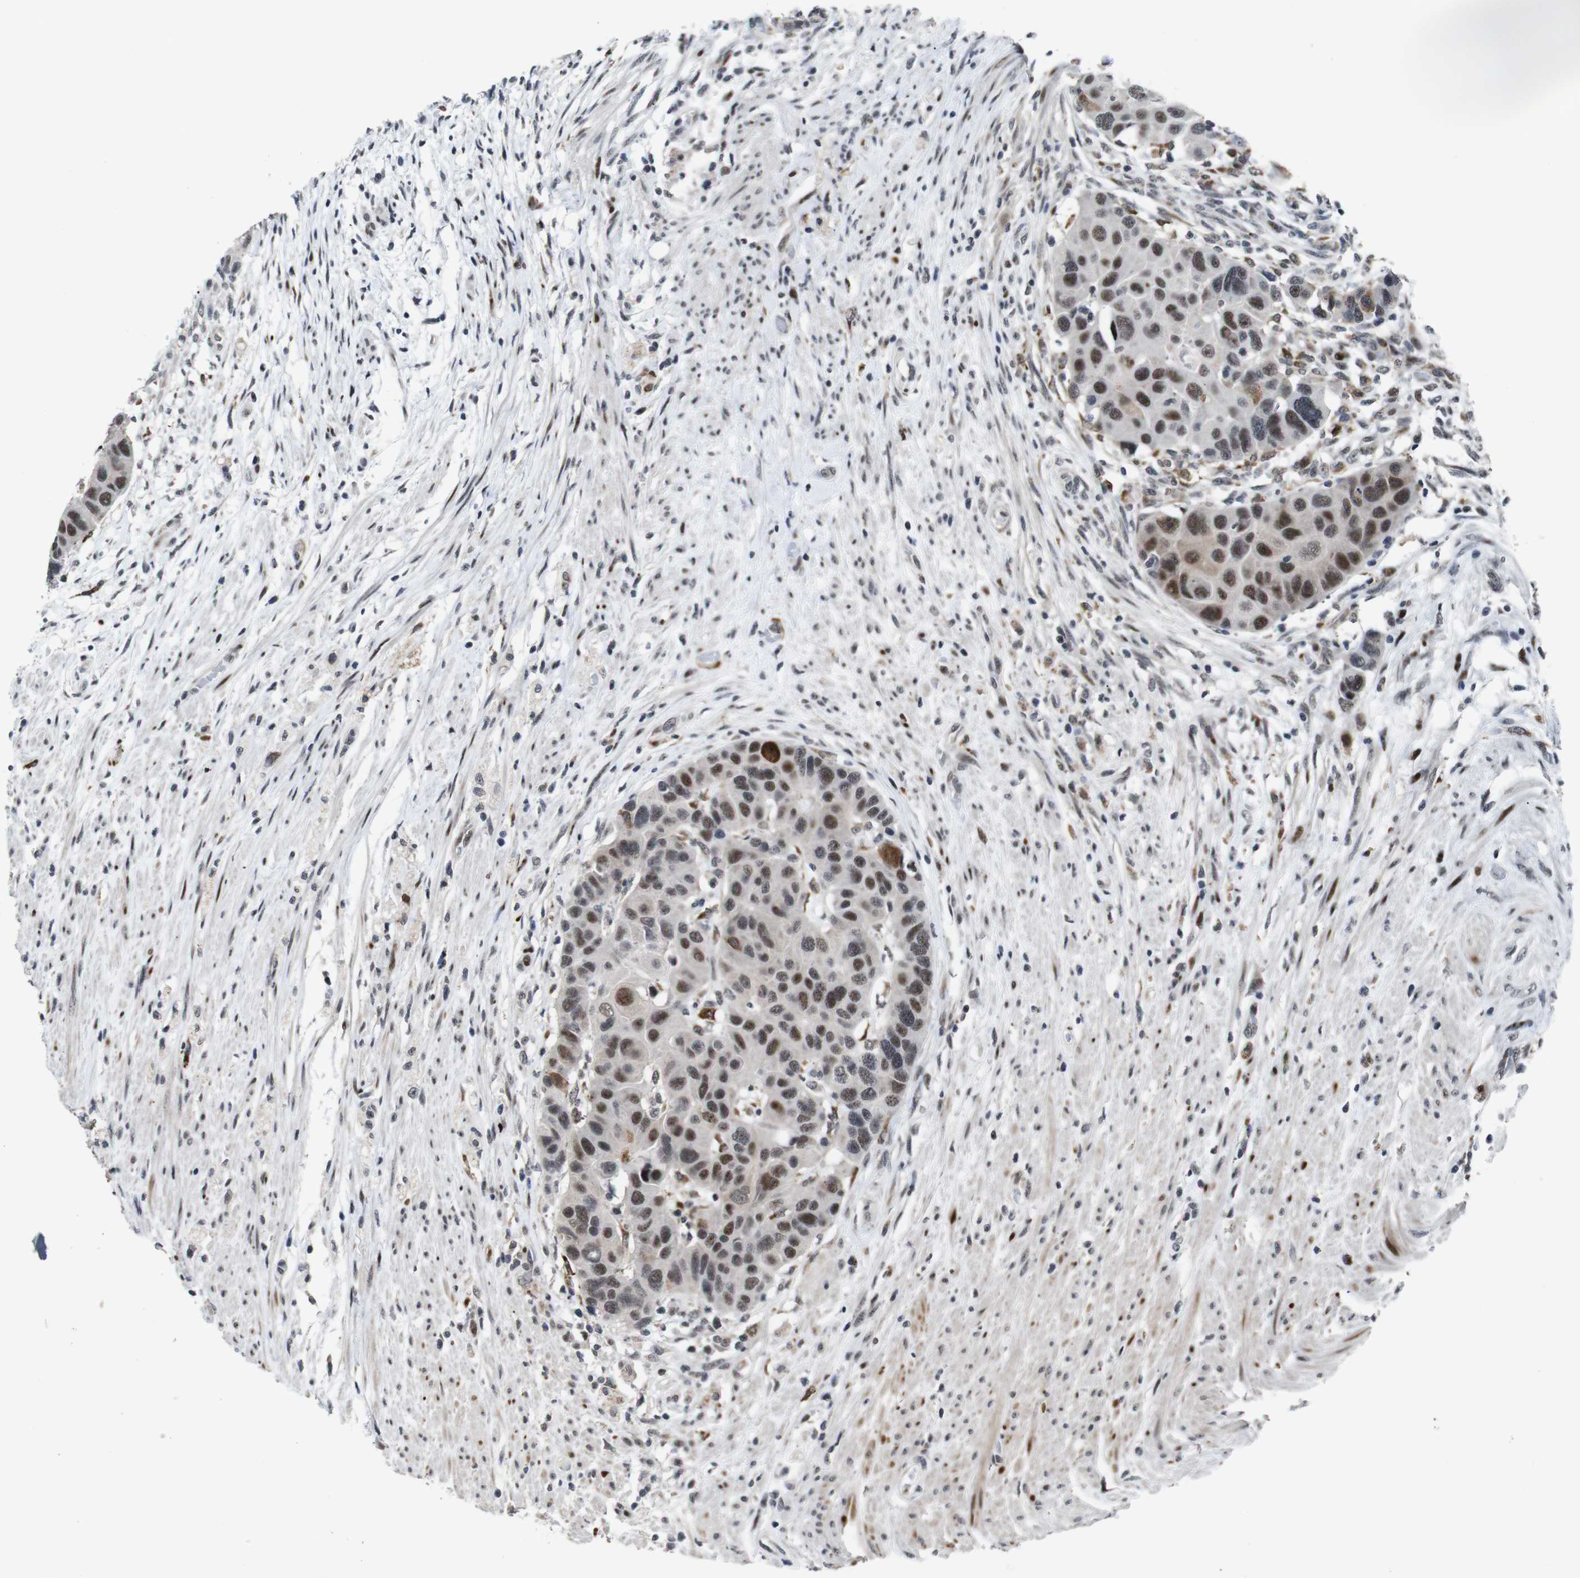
{"staining": {"intensity": "moderate", "quantity": ">75%", "location": "nuclear"}, "tissue": "colorectal cancer", "cell_type": "Tumor cells", "image_type": "cancer", "snomed": [{"axis": "morphology", "description": "Adenocarcinoma, NOS"}, {"axis": "topography", "description": "Rectum"}], "caption": "High-power microscopy captured an IHC histopathology image of adenocarcinoma (colorectal), revealing moderate nuclear positivity in about >75% of tumor cells.", "gene": "EIF4G1", "patient": {"sex": "male", "age": 51}}